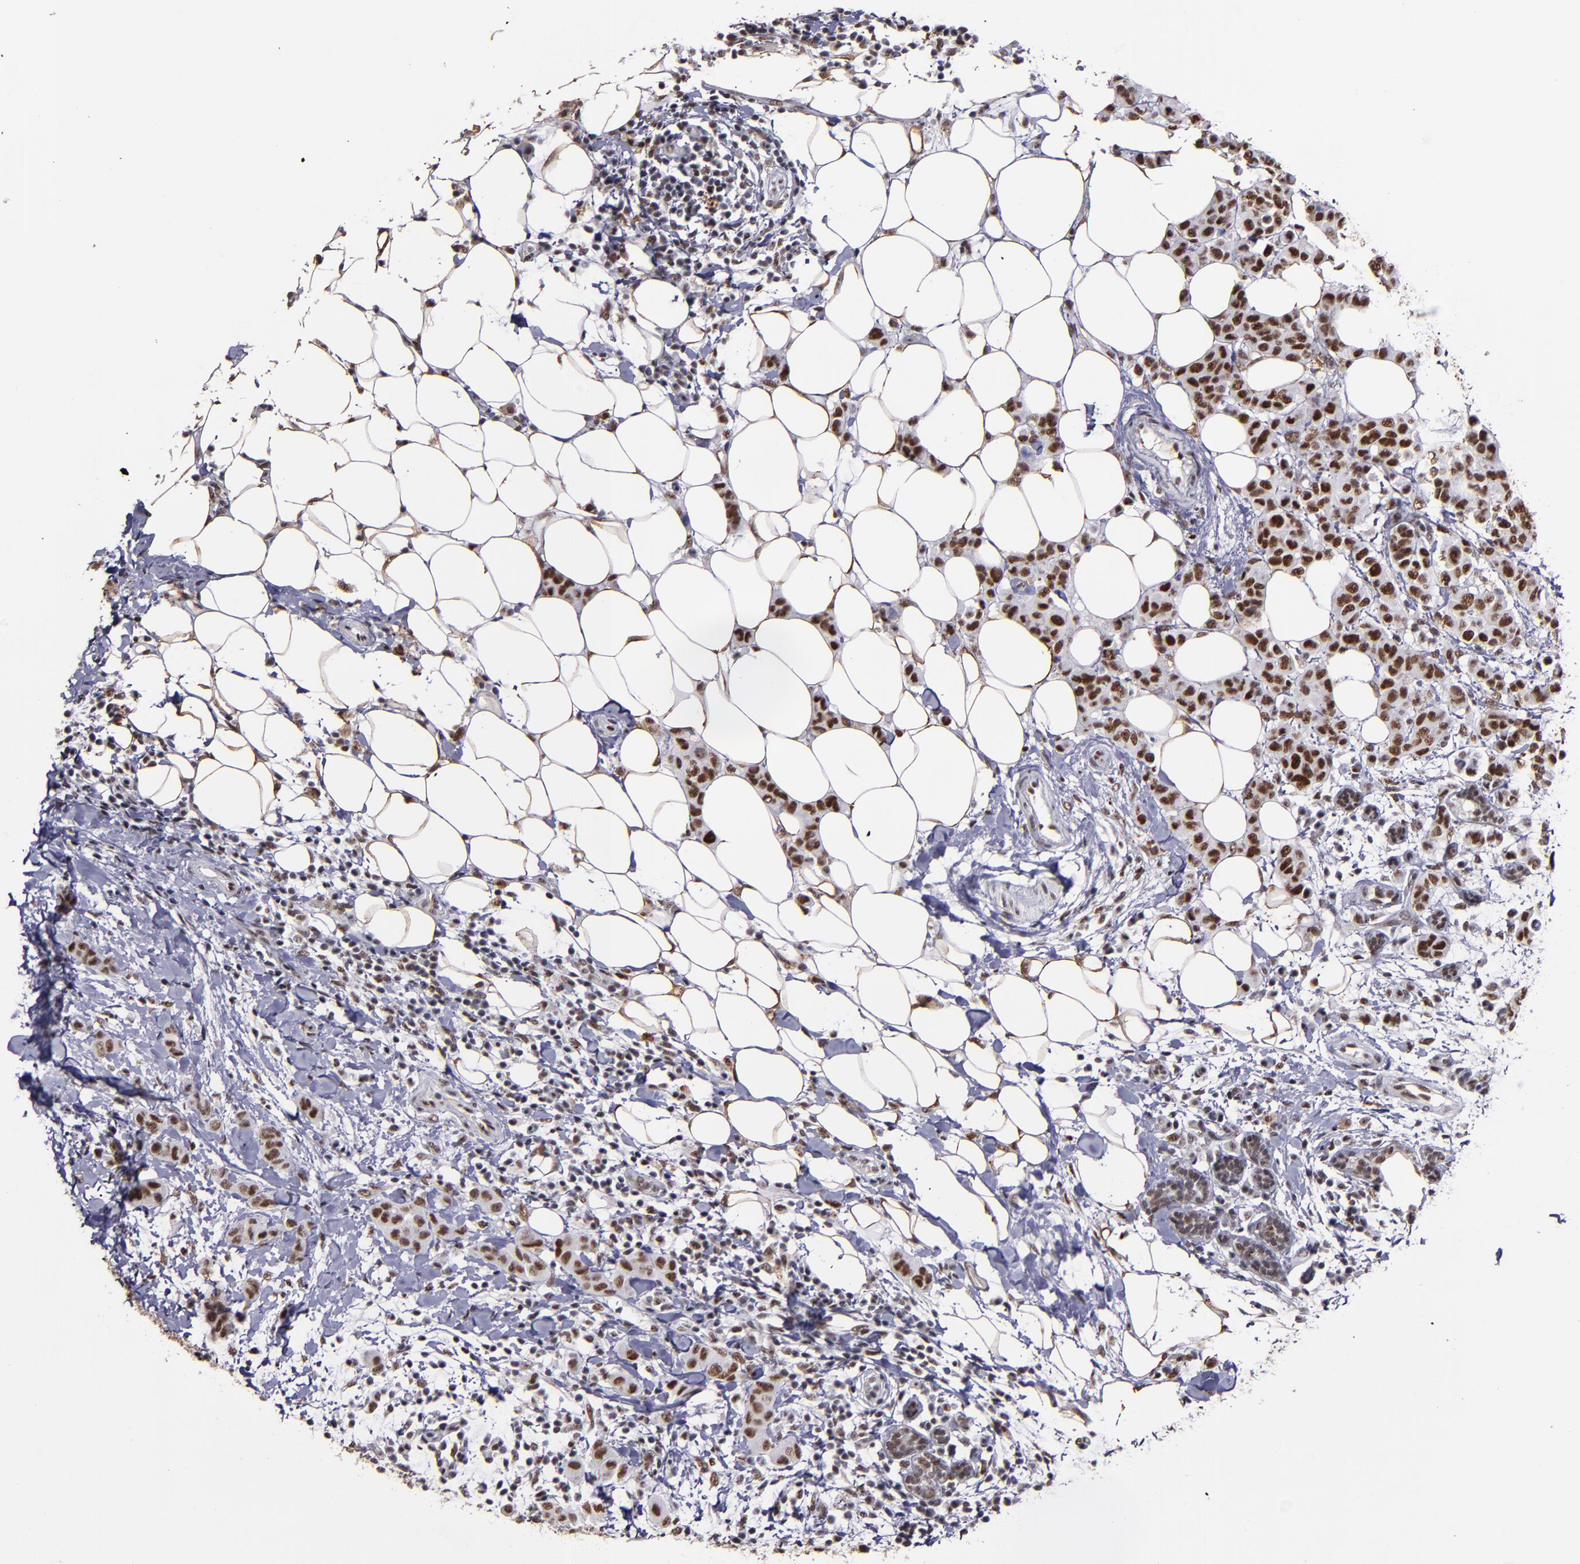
{"staining": {"intensity": "strong", "quantity": ">75%", "location": "nuclear"}, "tissue": "breast cancer", "cell_type": "Tumor cells", "image_type": "cancer", "snomed": [{"axis": "morphology", "description": "Duct carcinoma"}, {"axis": "topography", "description": "Breast"}], "caption": "Human breast infiltrating ductal carcinoma stained with a brown dye shows strong nuclear positive positivity in about >75% of tumor cells.", "gene": "PPP4R3A", "patient": {"sex": "female", "age": 40}}